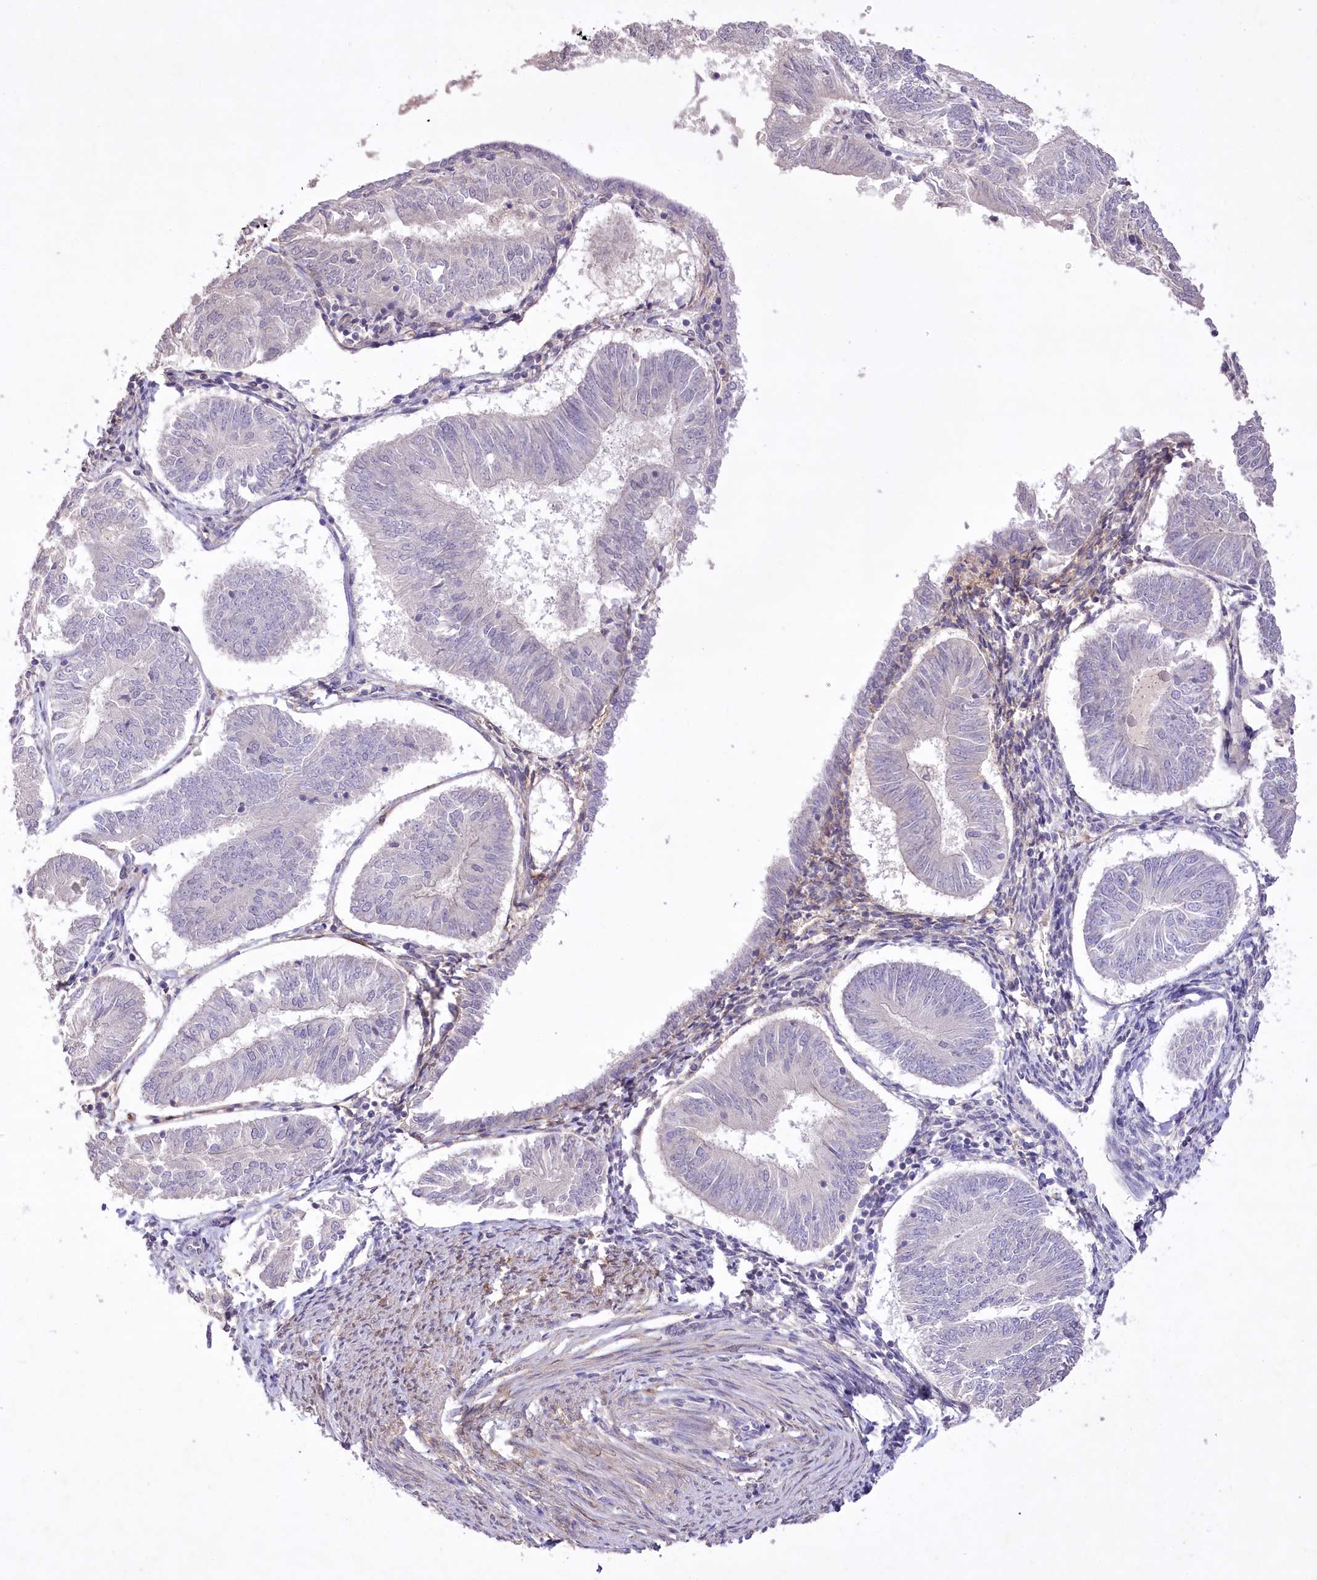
{"staining": {"intensity": "negative", "quantity": "none", "location": "none"}, "tissue": "endometrial cancer", "cell_type": "Tumor cells", "image_type": "cancer", "snomed": [{"axis": "morphology", "description": "Adenocarcinoma, NOS"}, {"axis": "topography", "description": "Endometrium"}], "caption": "Immunohistochemistry (IHC) micrograph of neoplastic tissue: endometrial cancer stained with DAB displays no significant protein positivity in tumor cells.", "gene": "ENPP1", "patient": {"sex": "female", "age": 58}}